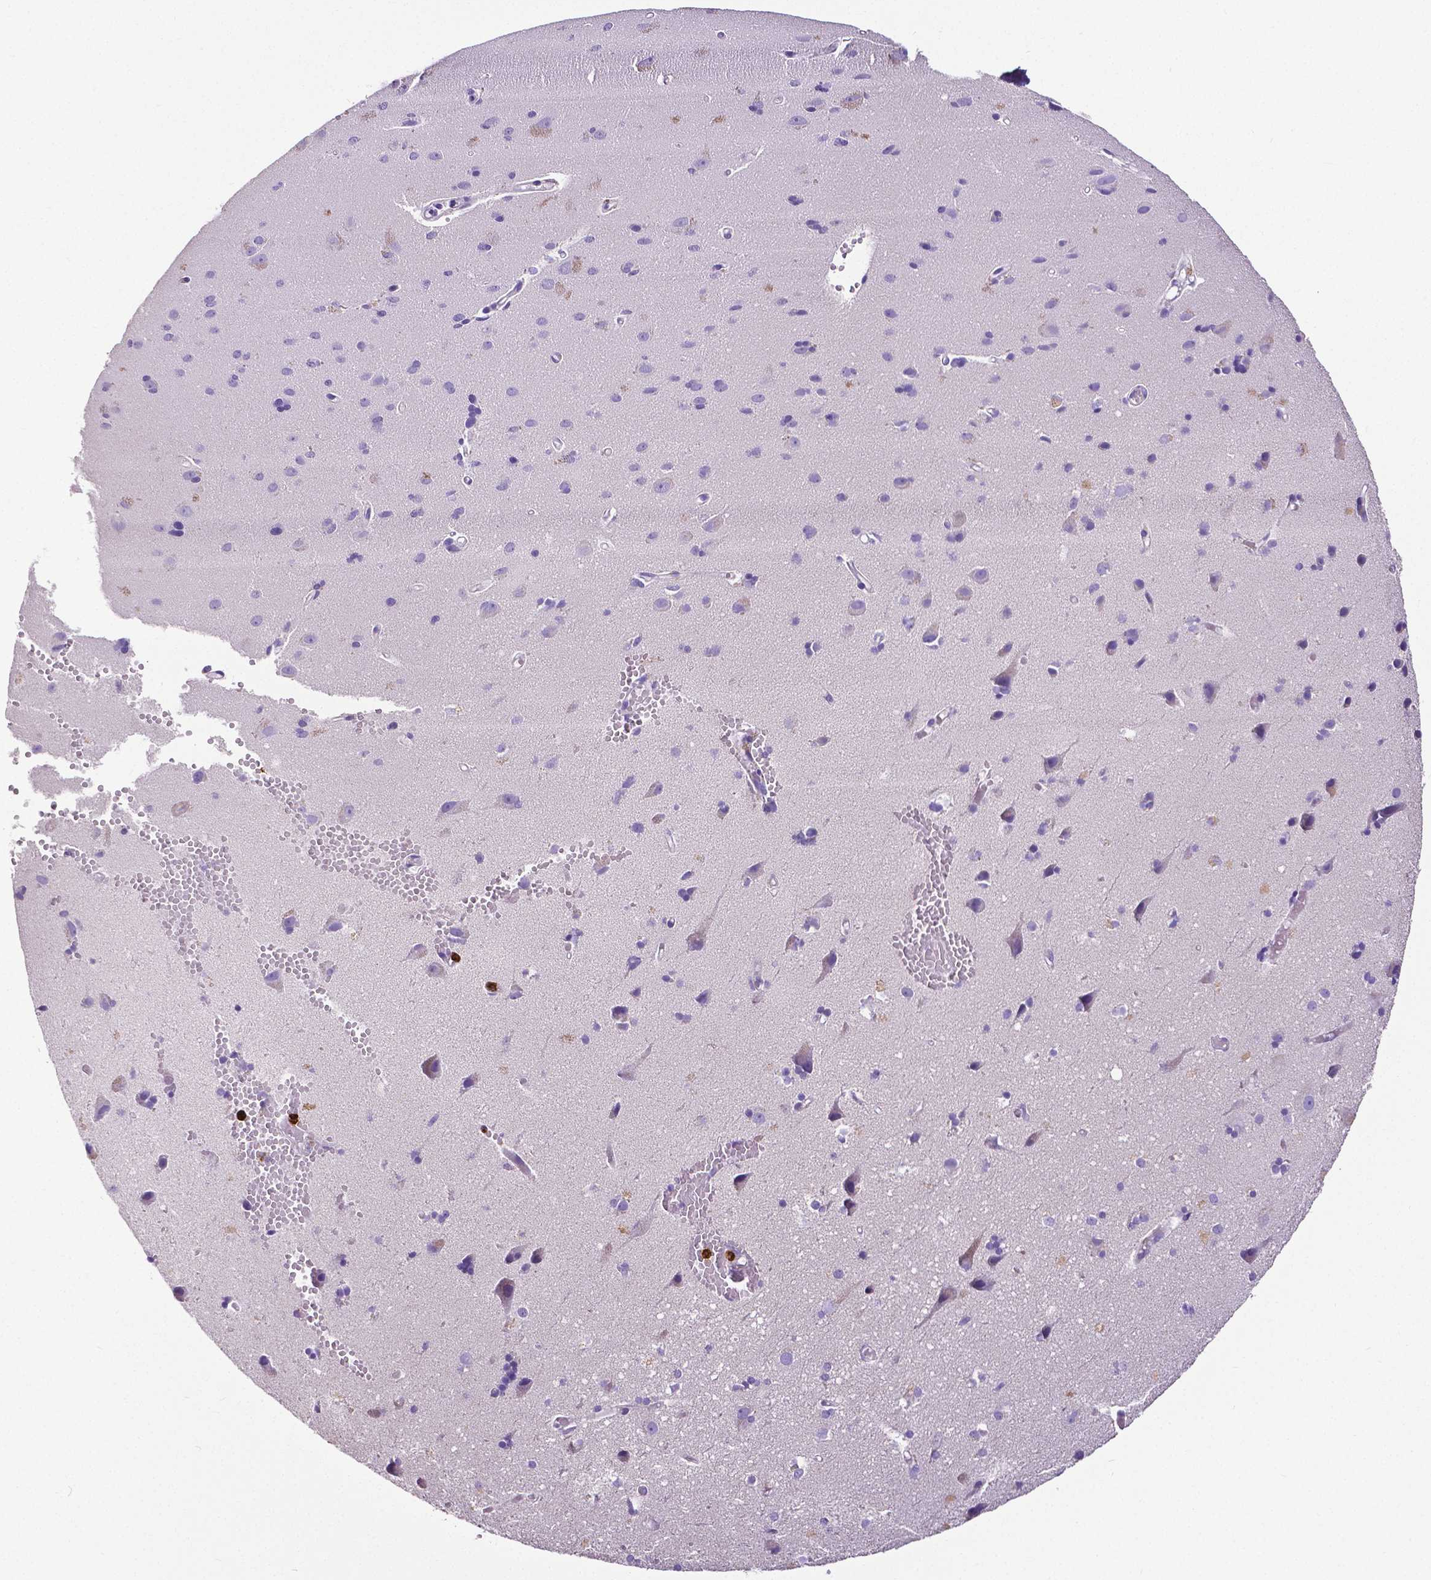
{"staining": {"intensity": "negative", "quantity": "none", "location": "none"}, "tissue": "cerebral cortex", "cell_type": "Endothelial cells", "image_type": "normal", "snomed": [{"axis": "morphology", "description": "Normal tissue, NOS"}, {"axis": "morphology", "description": "Glioma, malignant, High grade"}, {"axis": "topography", "description": "Cerebral cortex"}], "caption": "Endothelial cells show no significant protein expression in benign cerebral cortex.", "gene": "MMP9", "patient": {"sex": "male", "age": 71}}